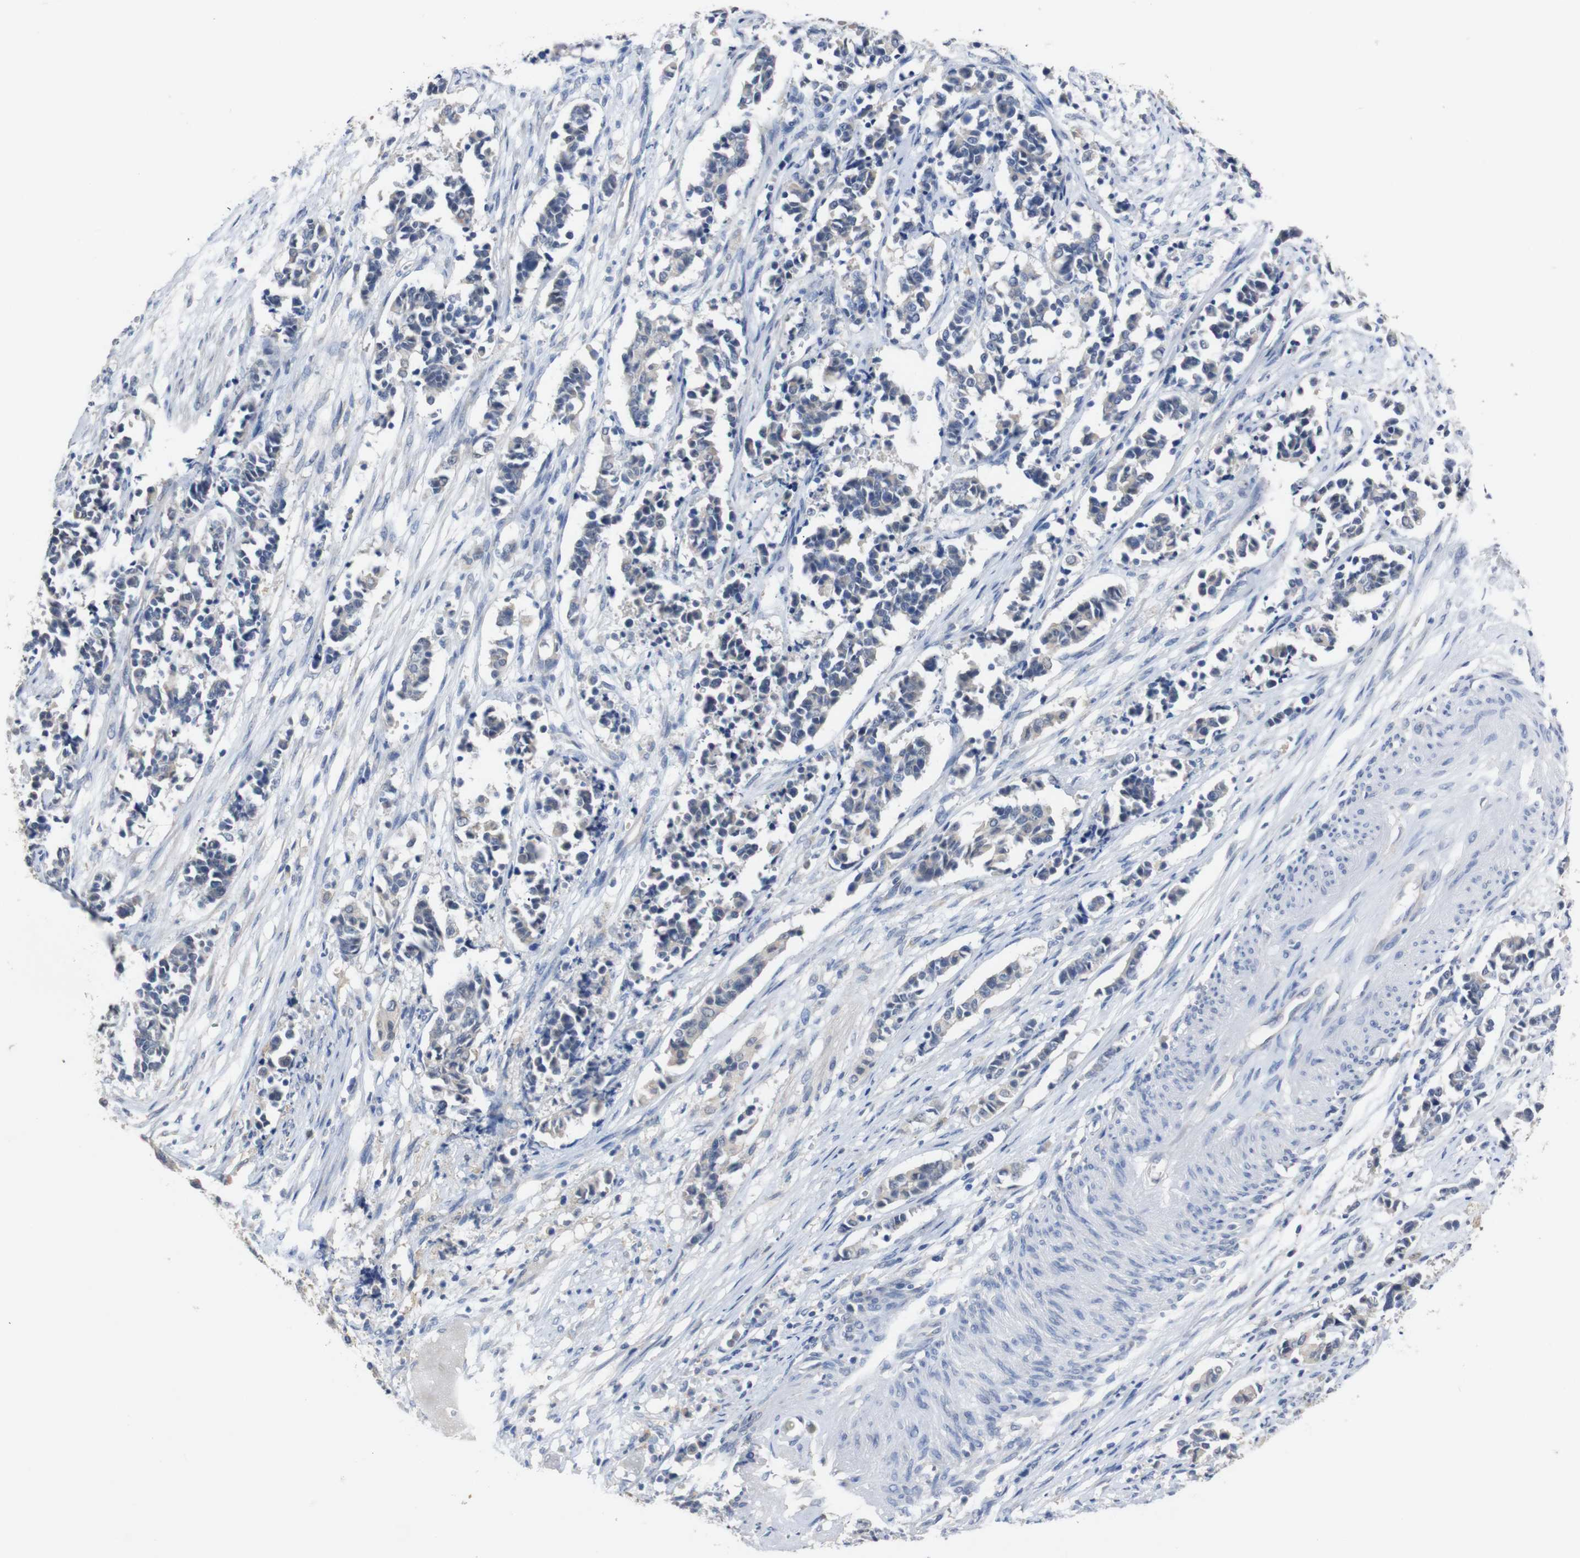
{"staining": {"intensity": "negative", "quantity": "none", "location": "none"}, "tissue": "cervical cancer", "cell_type": "Tumor cells", "image_type": "cancer", "snomed": [{"axis": "morphology", "description": "Squamous cell carcinoma, NOS"}, {"axis": "topography", "description": "Cervix"}], "caption": "This is a image of IHC staining of cervical cancer, which shows no expression in tumor cells.", "gene": "HNF1A", "patient": {"sex": "female", "age": 35}}